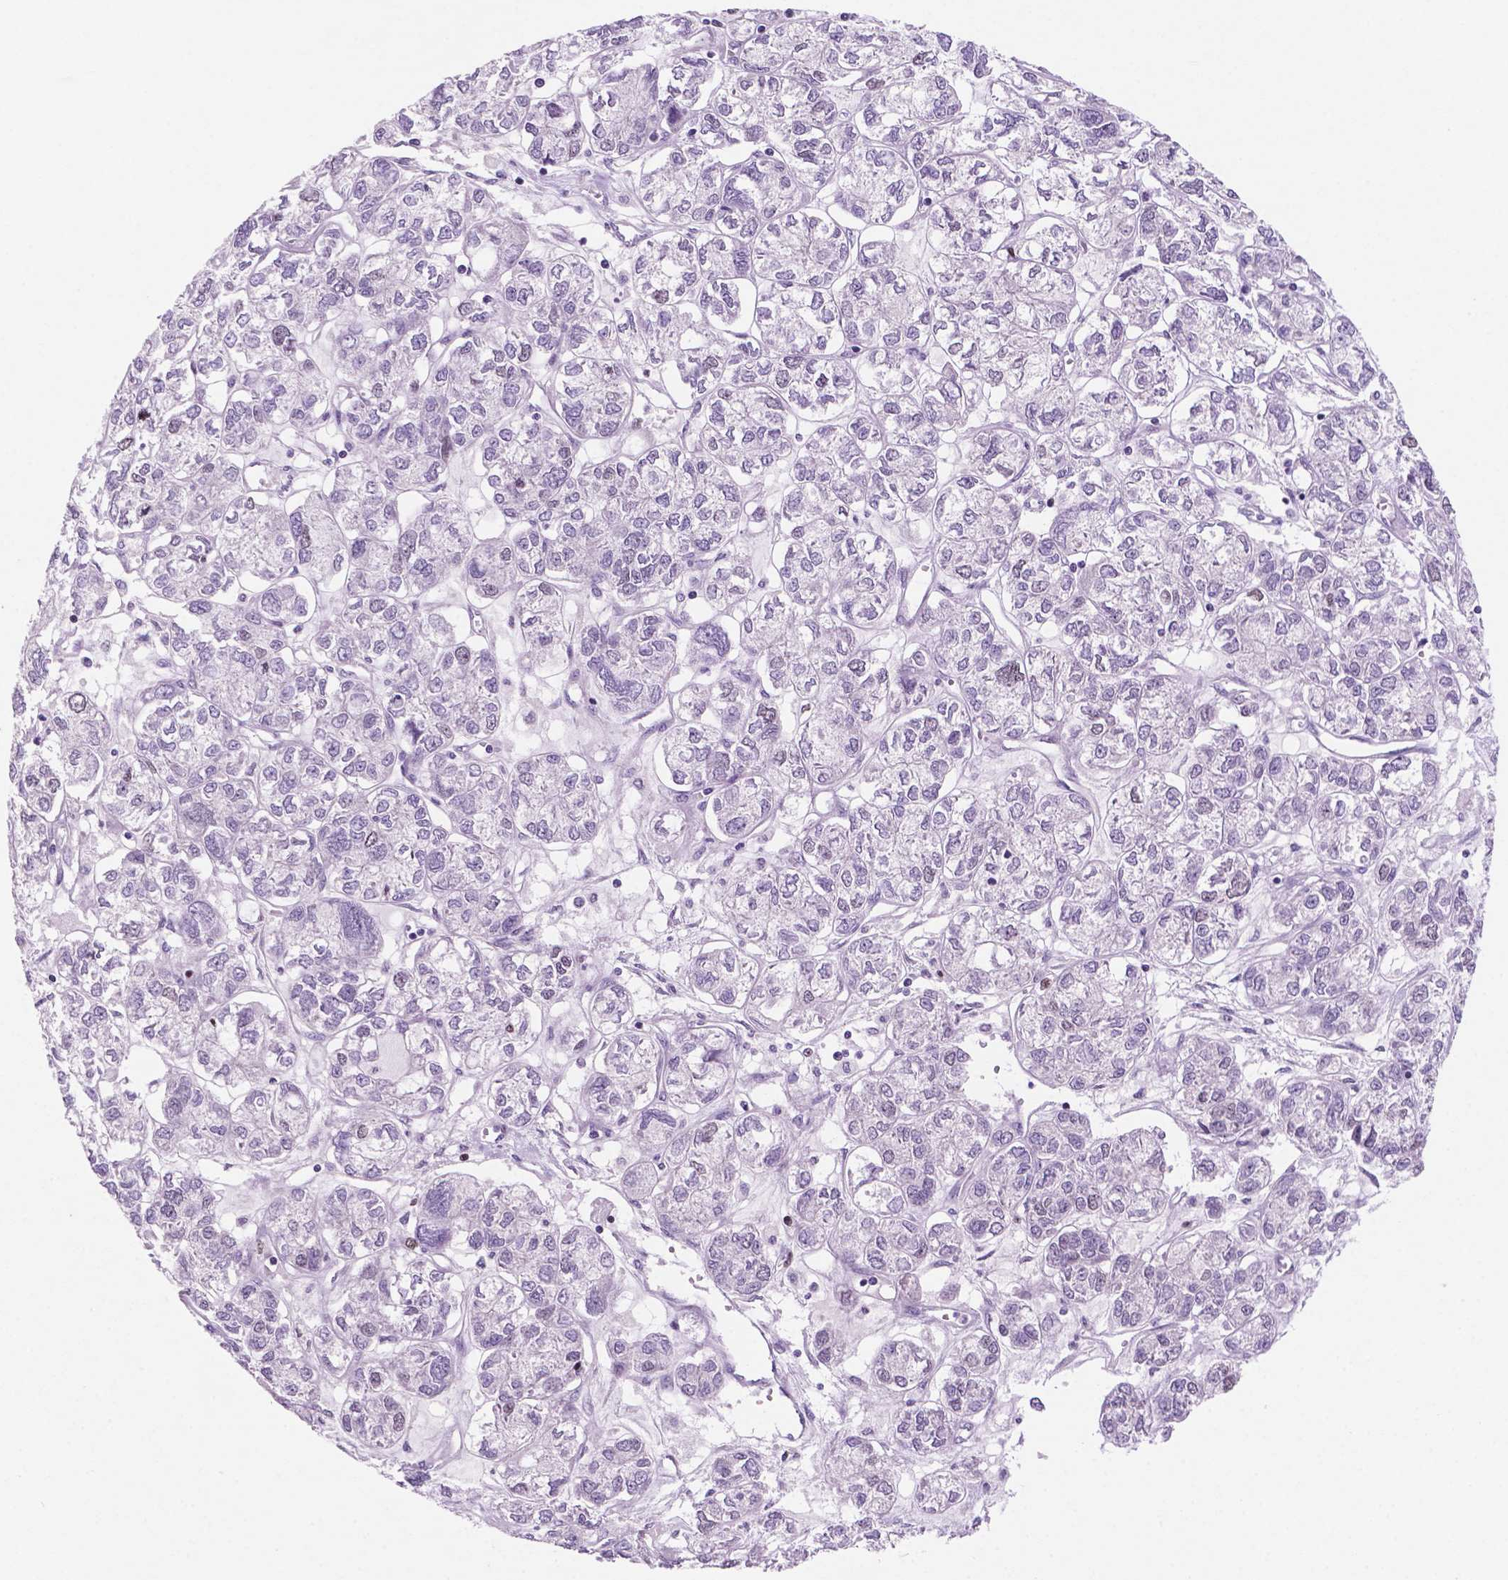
{"staining": {"intensity": "negative", "quantity": "none", "location": "none"}, "tissue": "ovarian cancer", "cell_type": "Tumor cells", "image_type": "cancer", "snomed": [{"axis": "morphology", "description": "Carcinoma, endometroid"}, {"axis": "topography", "description": "Ovary"}], "caption": "Tumor cells show no significant positivity in ovarian cancer.", "gene": "NCAPH2", "patient": {"sex": "female", "age": 64}}